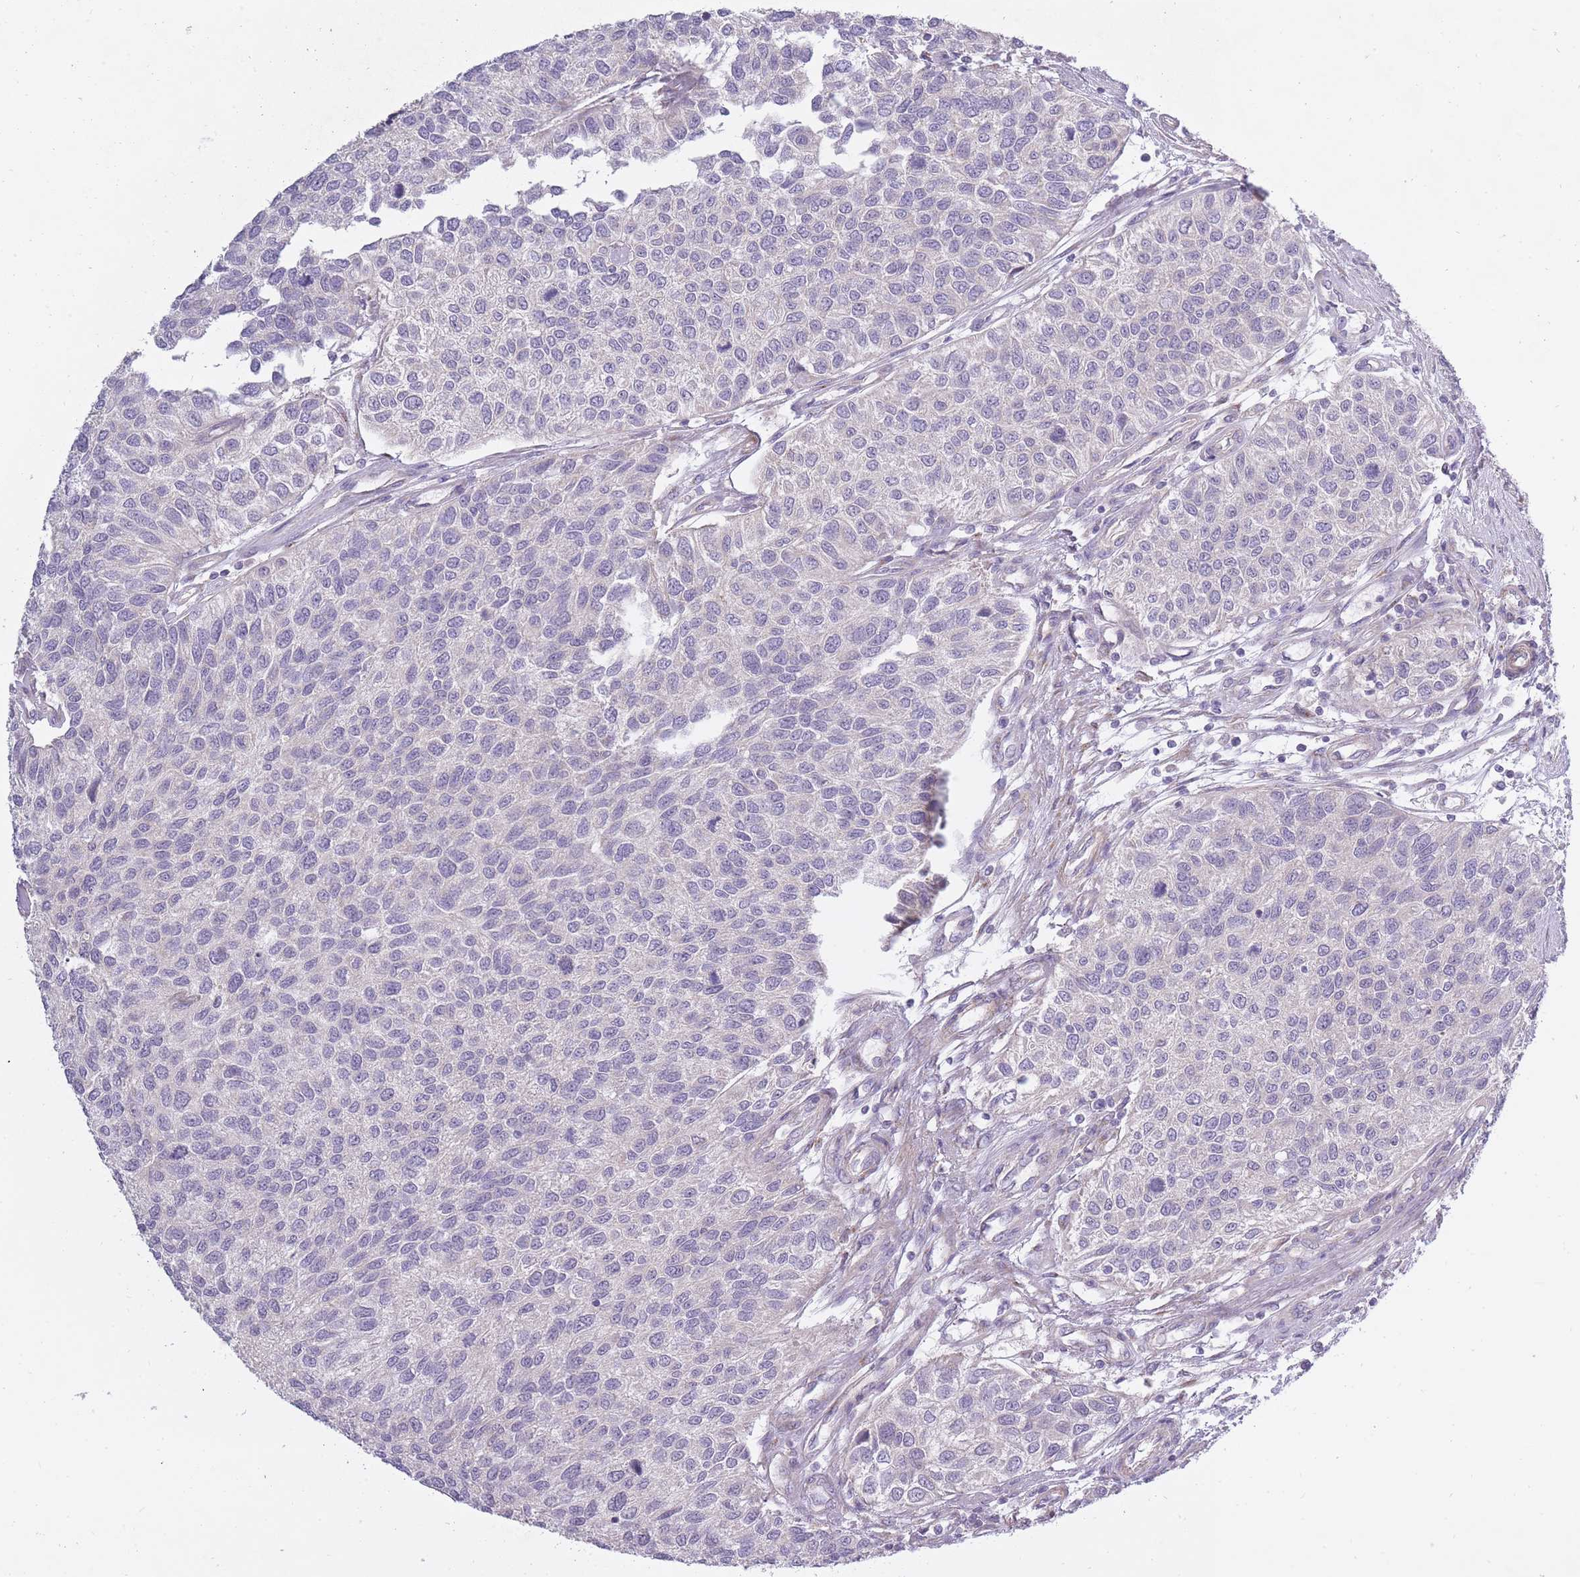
{"staining": {"intensity": "negative", "quantity": "none", "location": "none"}, "tissue": "urothelial cancer", "cell_type": "Tumor cells", "image_type": "cancer", "snomed": [{"axis": "morphology", "description": "Urothelial carcinoma, NOS"}, {"axis": "topography", "description": "Urinary bladder"}], "caption": "Photomicrograph shows no significant protein positivity in tumor cells of transitional cell carcinoma.", "gene": "ALKBH4", "patient": {"sex": "male", "age": 55}}